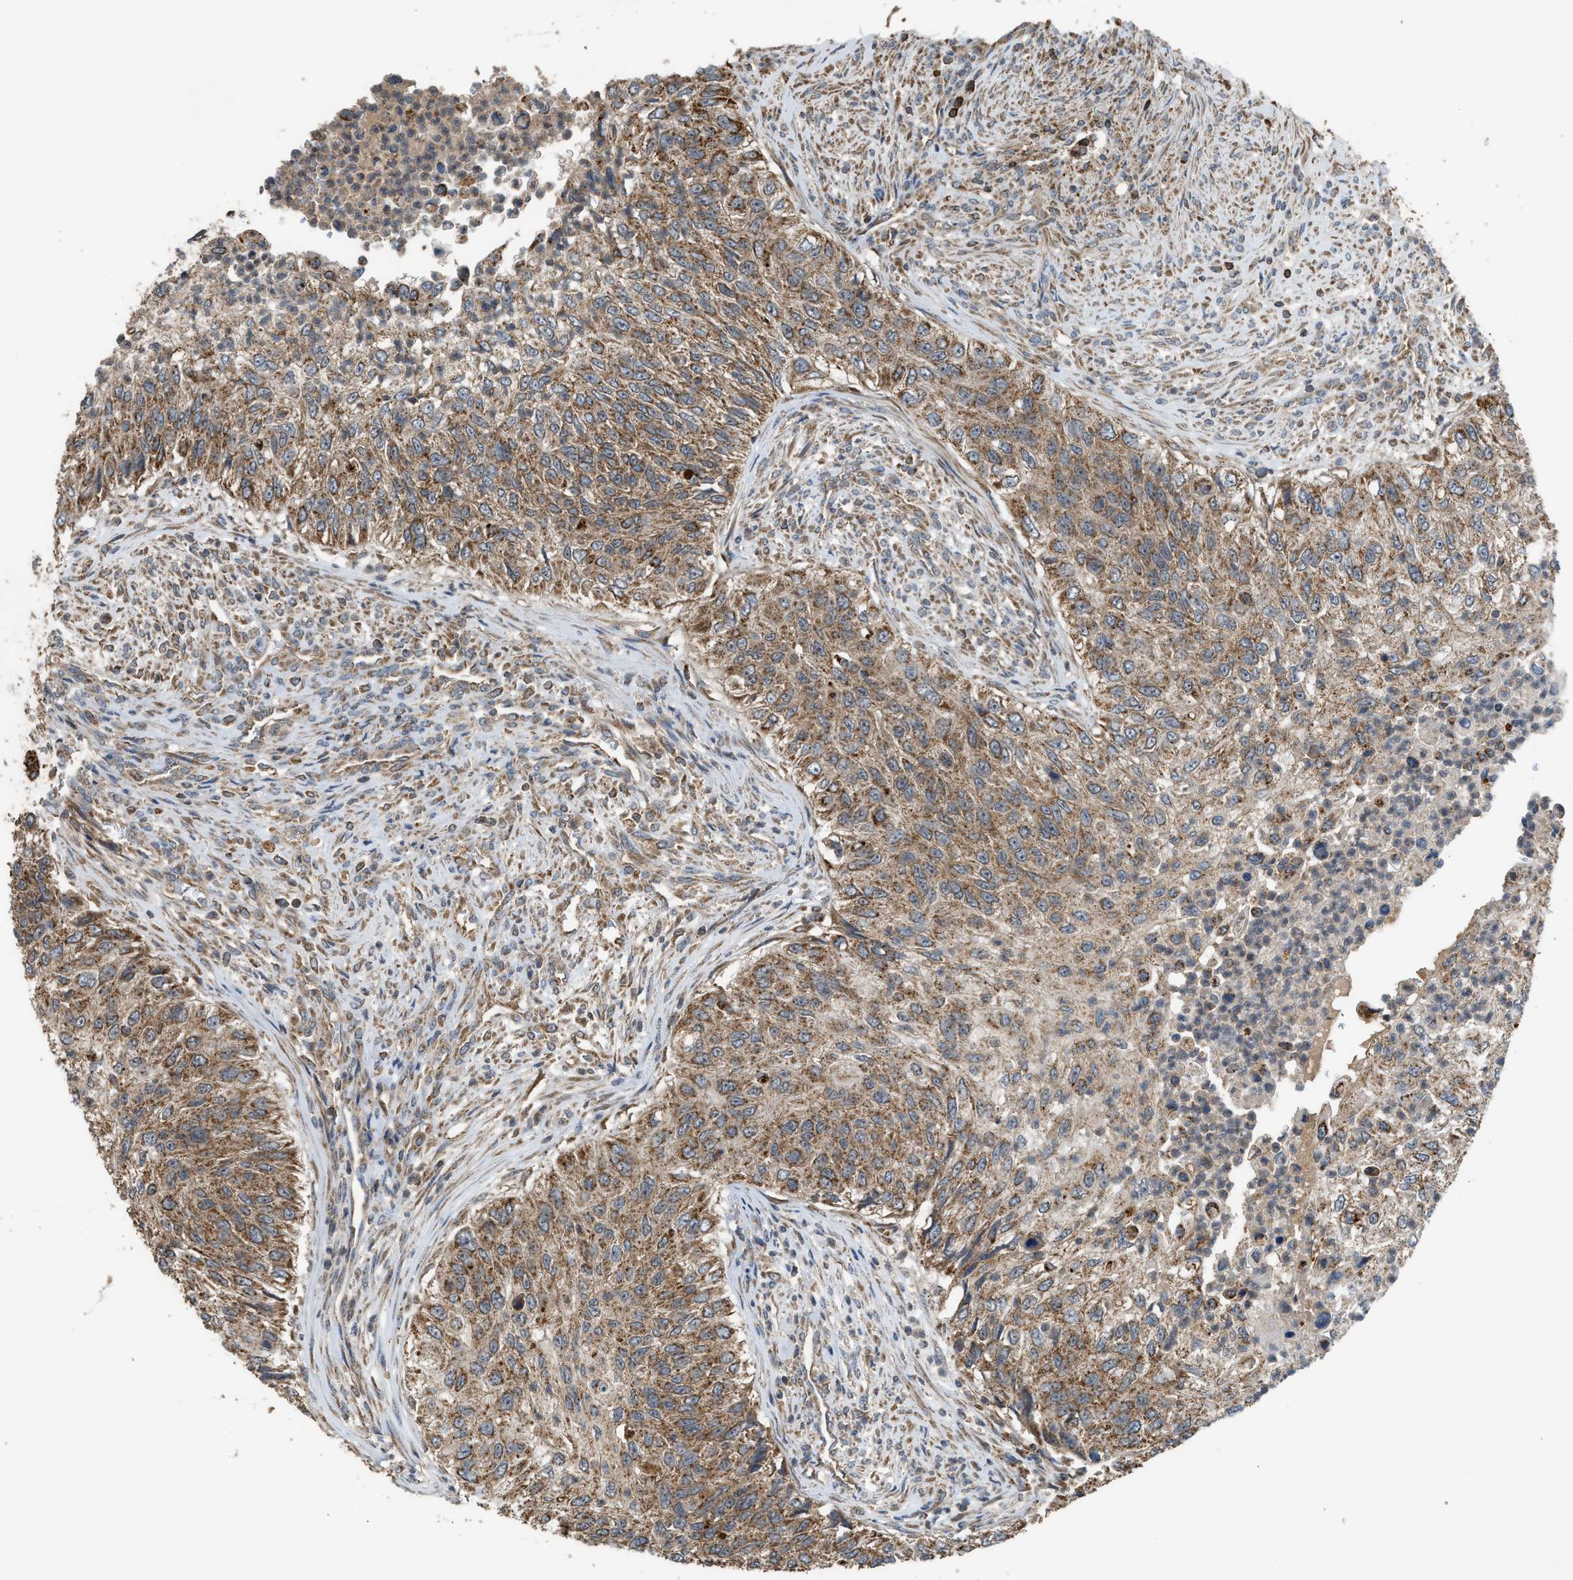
{"staining": {"intensity": "strong", "quantity": ">75%", "location": "cytoplasmic/membranous"}, "tissue": "urothelial cancer", "cell_type": "Tumor cells", "image_type": "cancer", "snomed": [{"axis": "morphology", "description": "Urothelial carcinoma, High grade"}, {"axis": "topography", "description": "Urinary bladder"}], "caption": "The histopathology image displays immunohistochemical staining of urothelial cancer. There is strong cytoplasmic/membranous positivity is seen in approximately >75% of tumor cells.", "gene": "STARD3", "patient": {"sex": "male", "age": 35}}